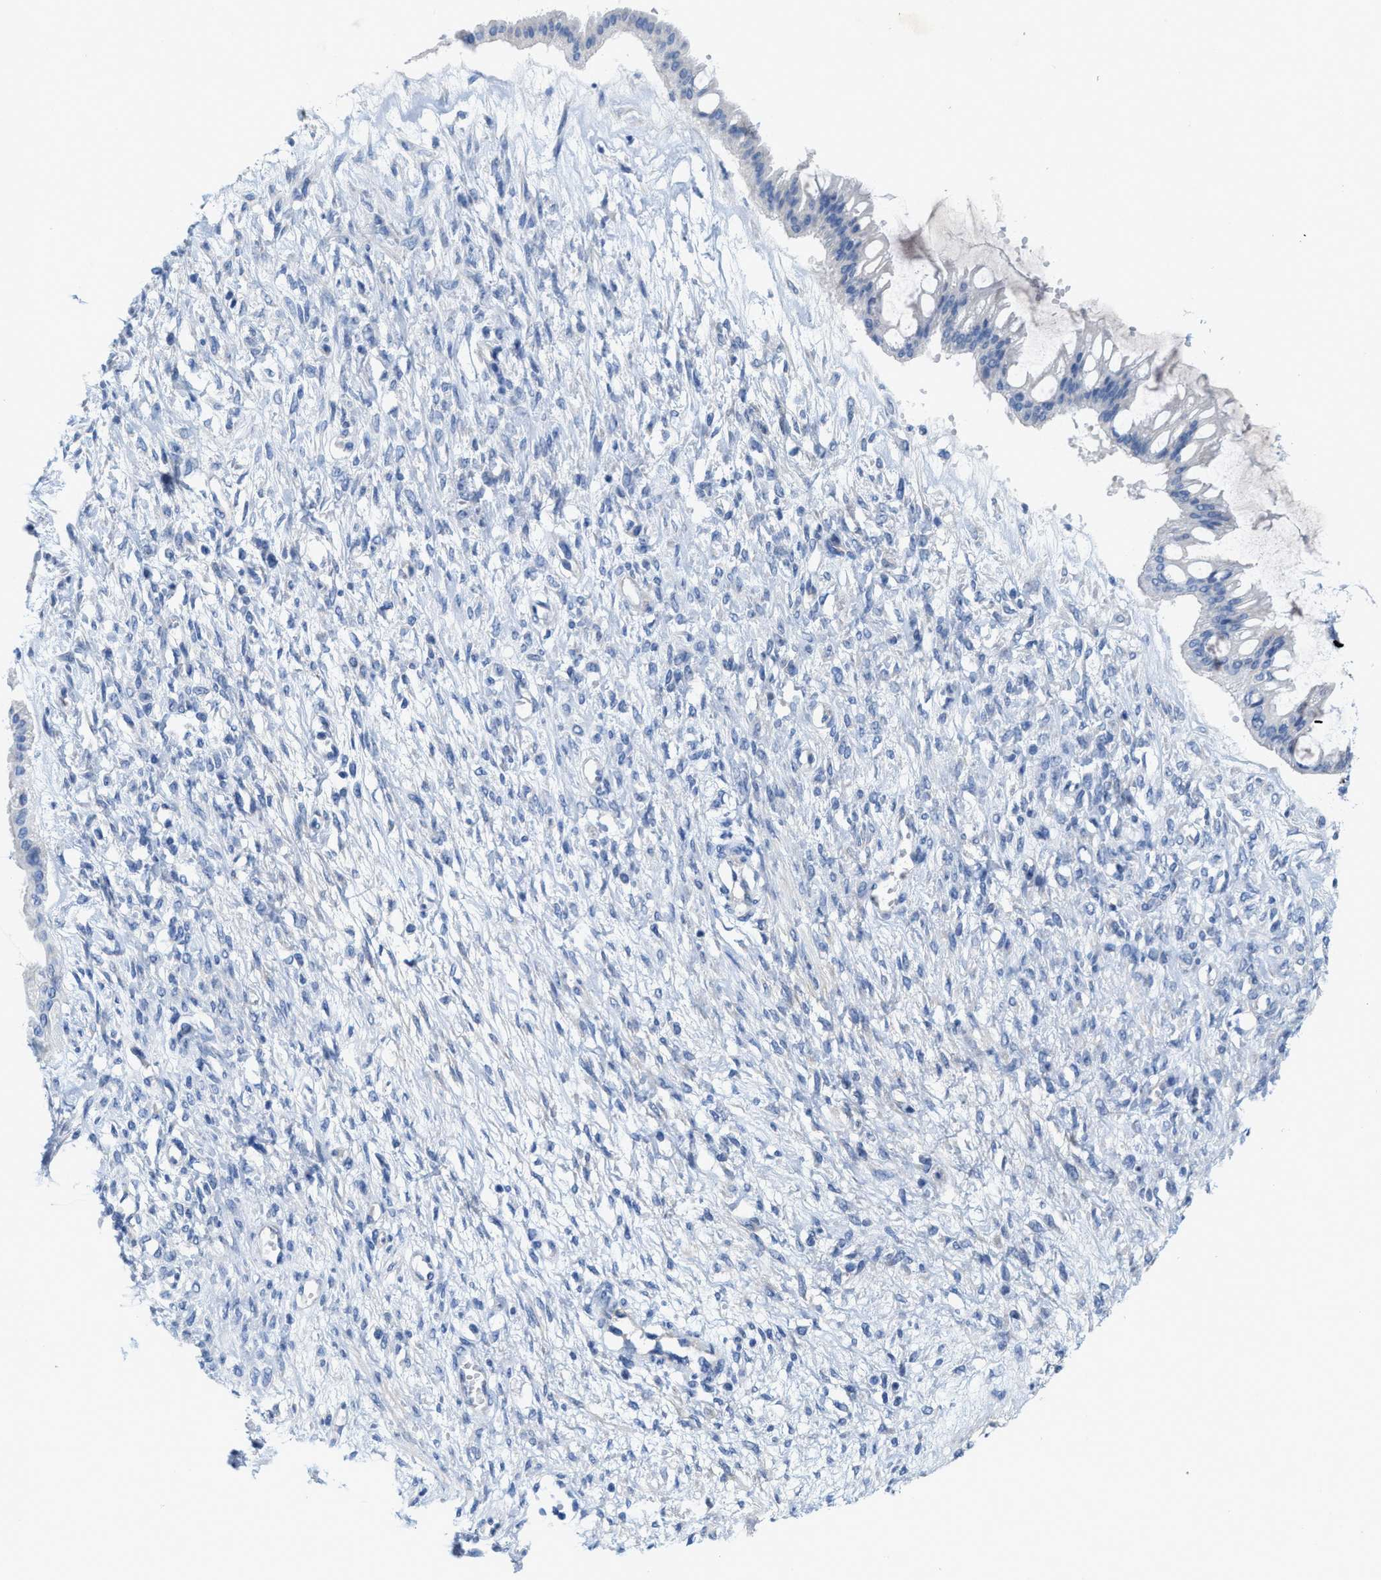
{"staining": {"intensity": "negative", "quantity": "none", "location": "none"}, "tissue": "ovarian cancer", "cell_type": "Tumor cells", "image_type": "cancer", "snomed": [{"axis": "morphology", "description": "Cystadenocarcinoma, mucinous, NOS"}, {"axis": "topography", "description": "Ovary"}], "caption": "High power microscopy photomicrograph of an IHC micrograph of mucinous cystadenocarcinoma (ovarian), revealing no significant positivity in tumor cells. (DAB immunohistochemistry (IHC) with hematoxylin counter stain).", "gene": "CPA2", "patient": {"sex": "female", "age": 73}}